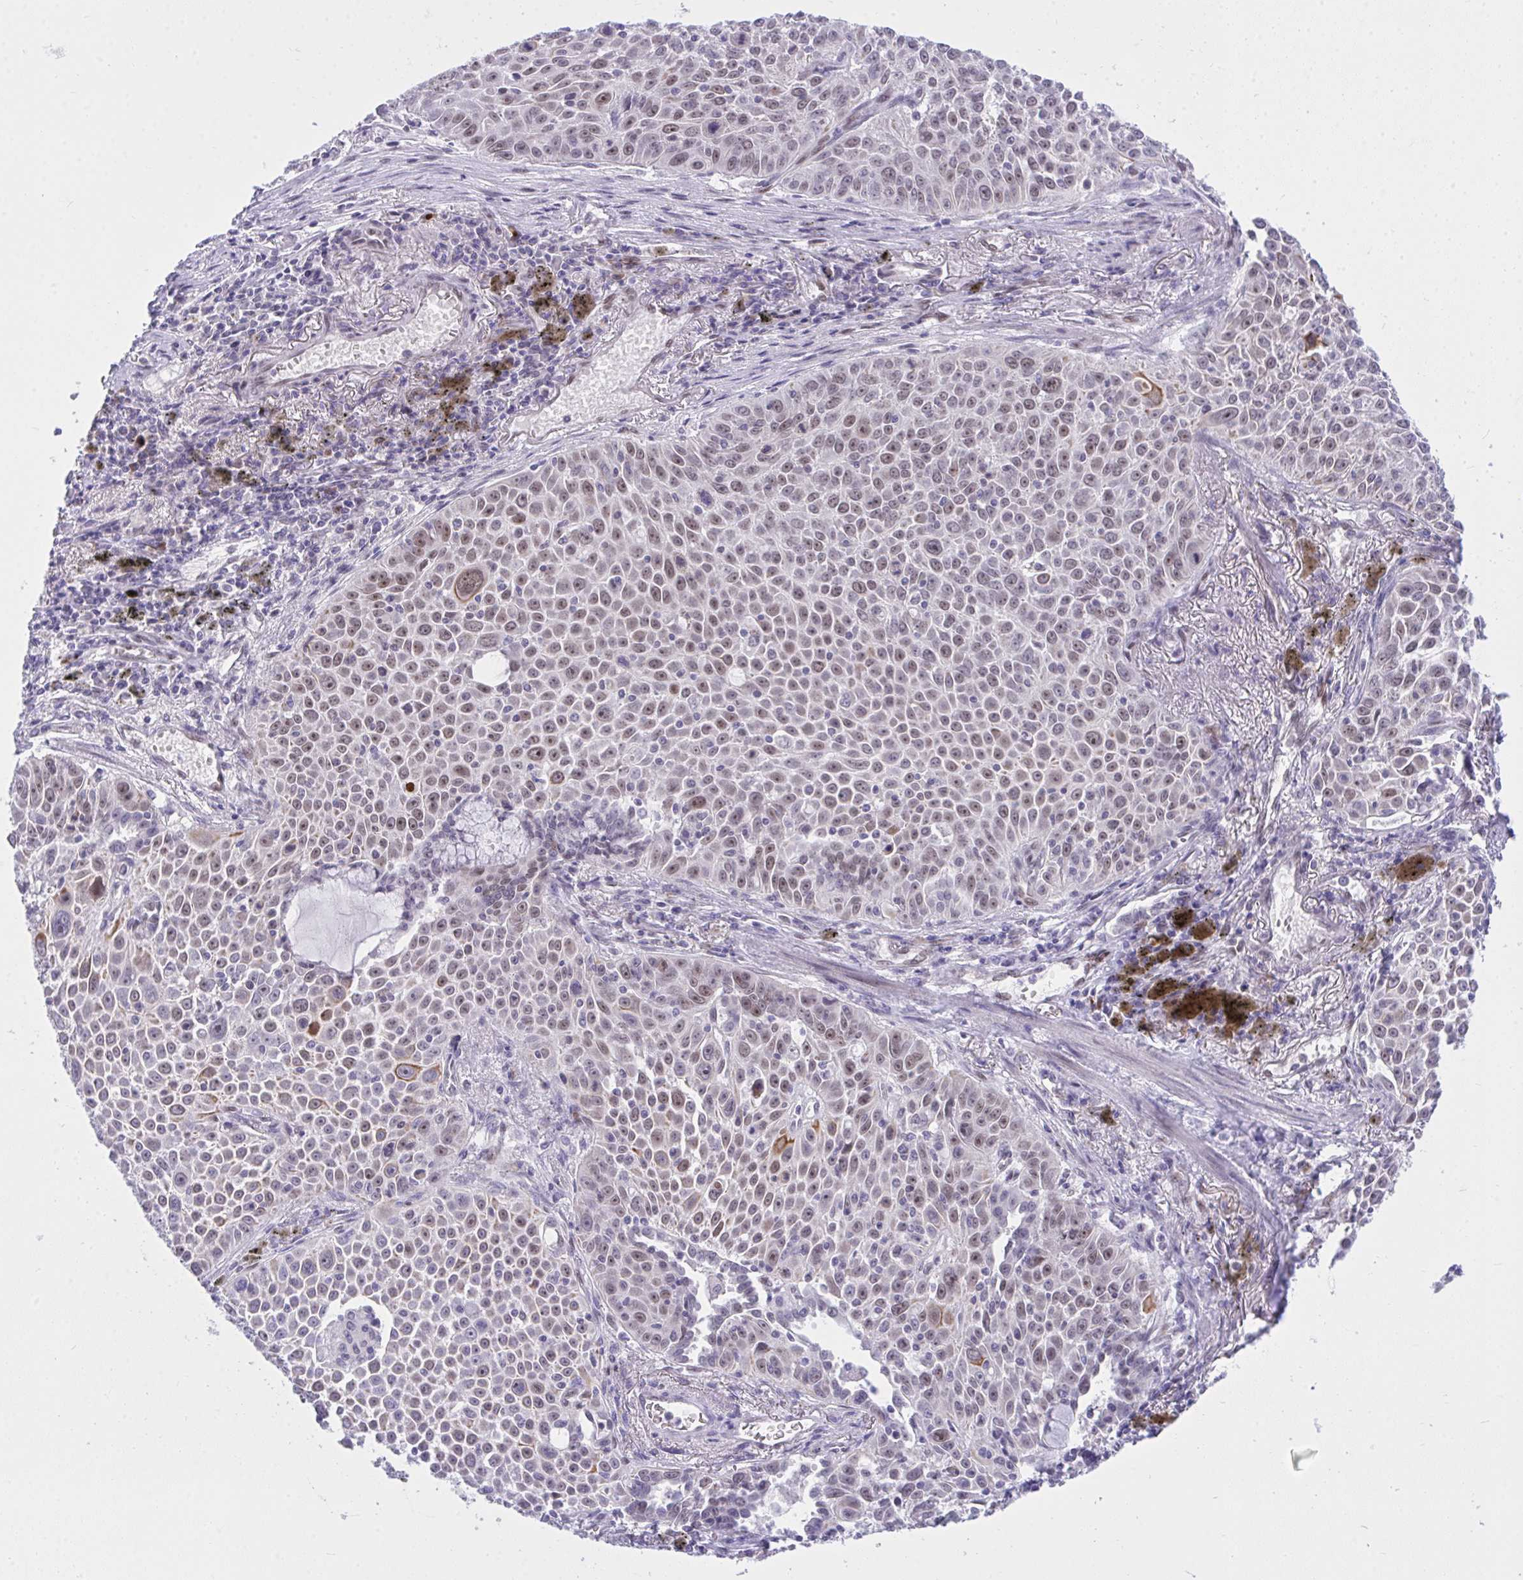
{"staining": {"intensity": "weak", "quantity": "25%-75%", "location": "nuclear"}, "tissue": "lung cancer", "cell_type": "Tumor cells", "image_type": "cancer", "snomed": [{"axis": "morphology", "description": "Squamous cell carcinoma, NOS"}, {"axis": "morphology", "description": "Squamous cell carcinoma, metastatic, NOS"}, {"axis": "topography", "description": "Lymph node"}, {"axis": "topography", "description": "Lung"}], "caption": "High-magnification brightfield microscopy of lung squamous cell carcinoma stained with DAB (brown) and counterstained with hematoxylin (blue). tumor cells exhibit weak nuclear positivity is present in about25%-75% of cells.", "gene": "TEAD4", "patient": {"sex": "female", "age": 62}}